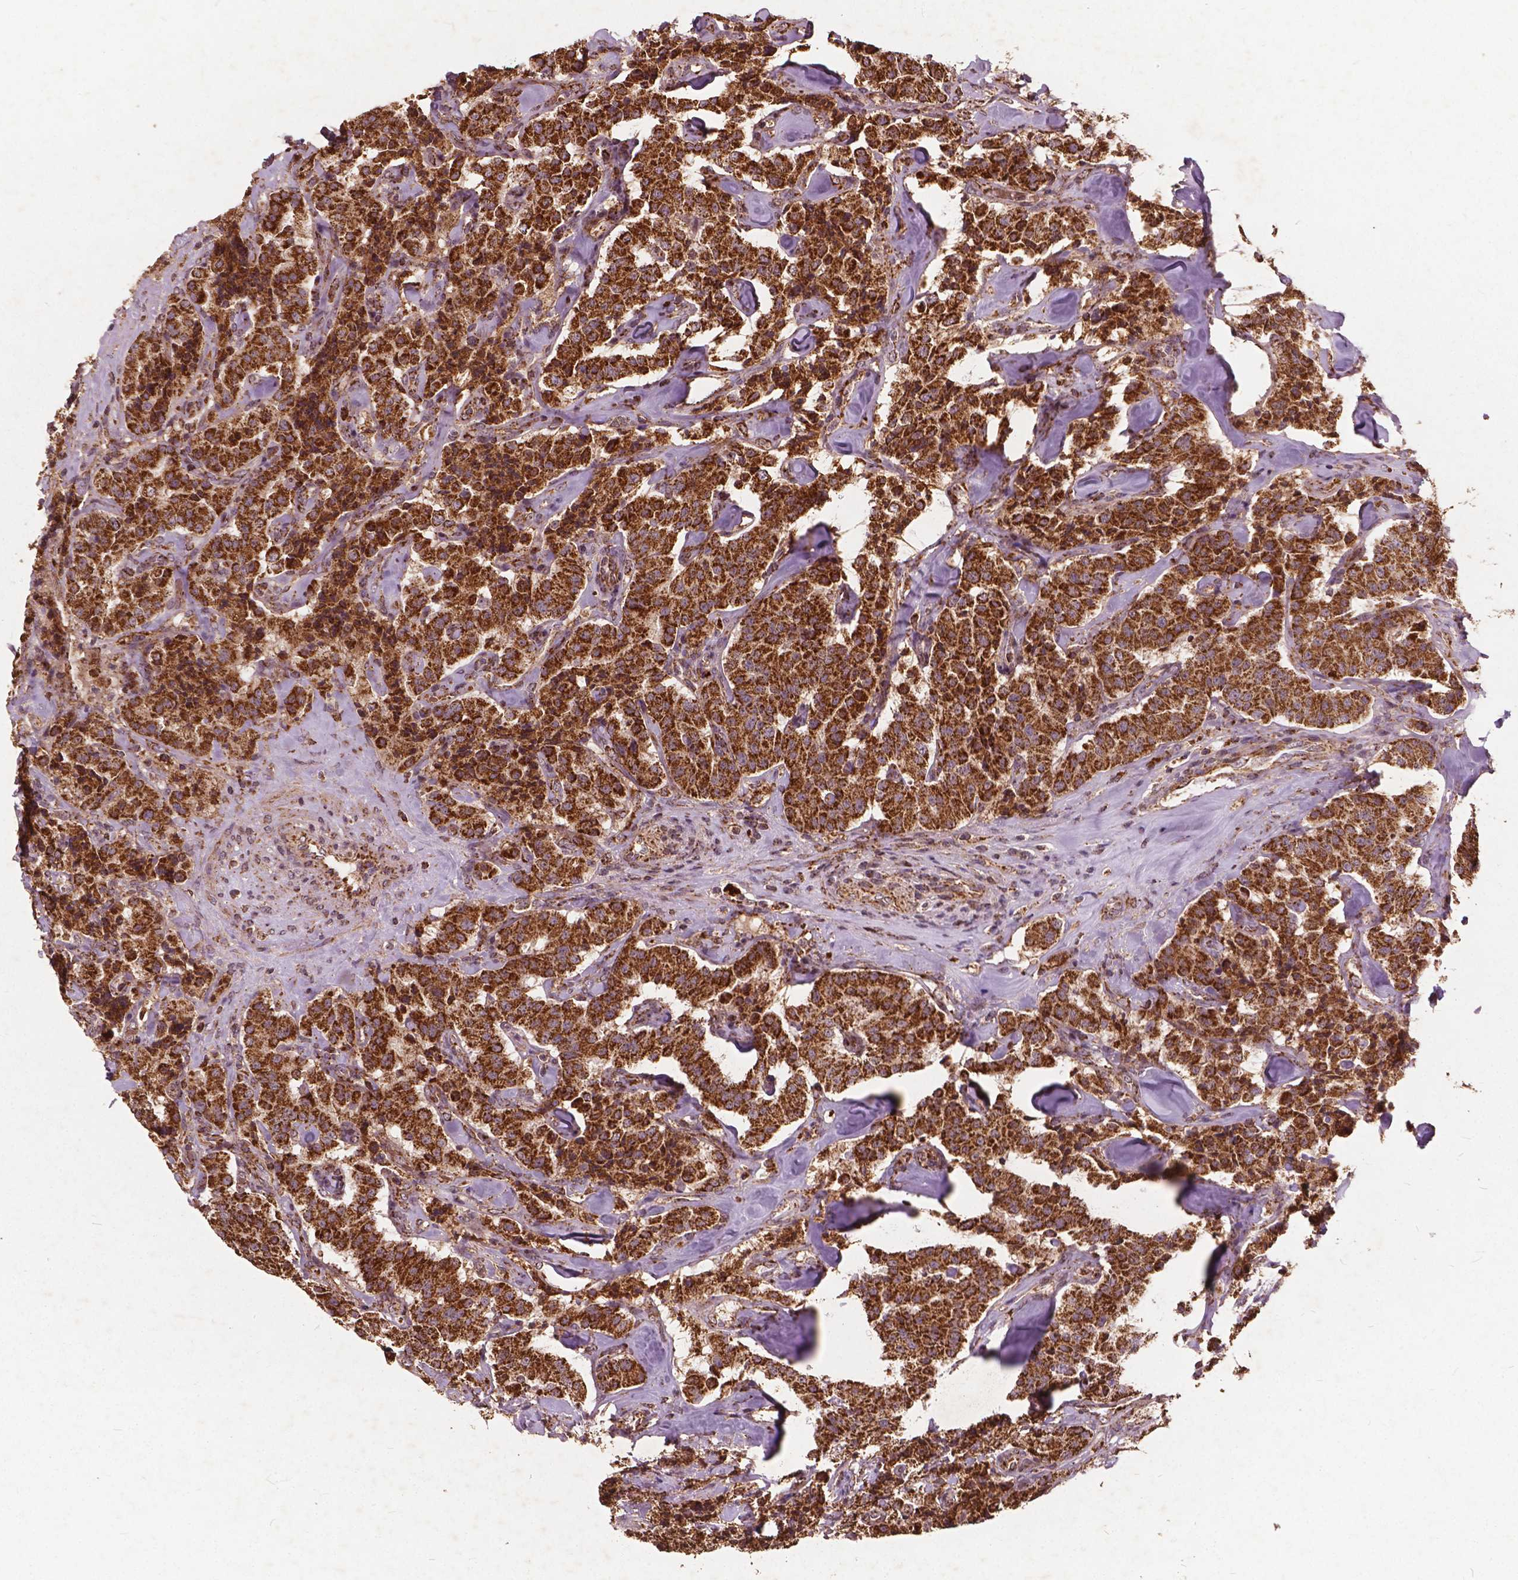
{"staining": {"intensity": "strong", "quantity": ">75%", "location": "cytoplasmic/membranous"}, "tissue": "carcinoid", "cell_type": "Tumor cells", "image_type": "cancer", "snomed": [{"axis": "morphology", "description": "Carcinoid, malignant, NOS"}, {"axis": "topography", "description": "Pancreas"}], "caption": "Carcinoid was stained to show a protein in brown. There is high levels of strong cytoplasmic/membranous expression in about >75% of tumor cells. Using DAB (3,3'-diaminobenzidine) (brown) and hematoxylin (blue) stains, captured at high magnification using brightfield microscopy.", "gene": "UBXN2A", "patient": {"sex": "male", "age": 41}}